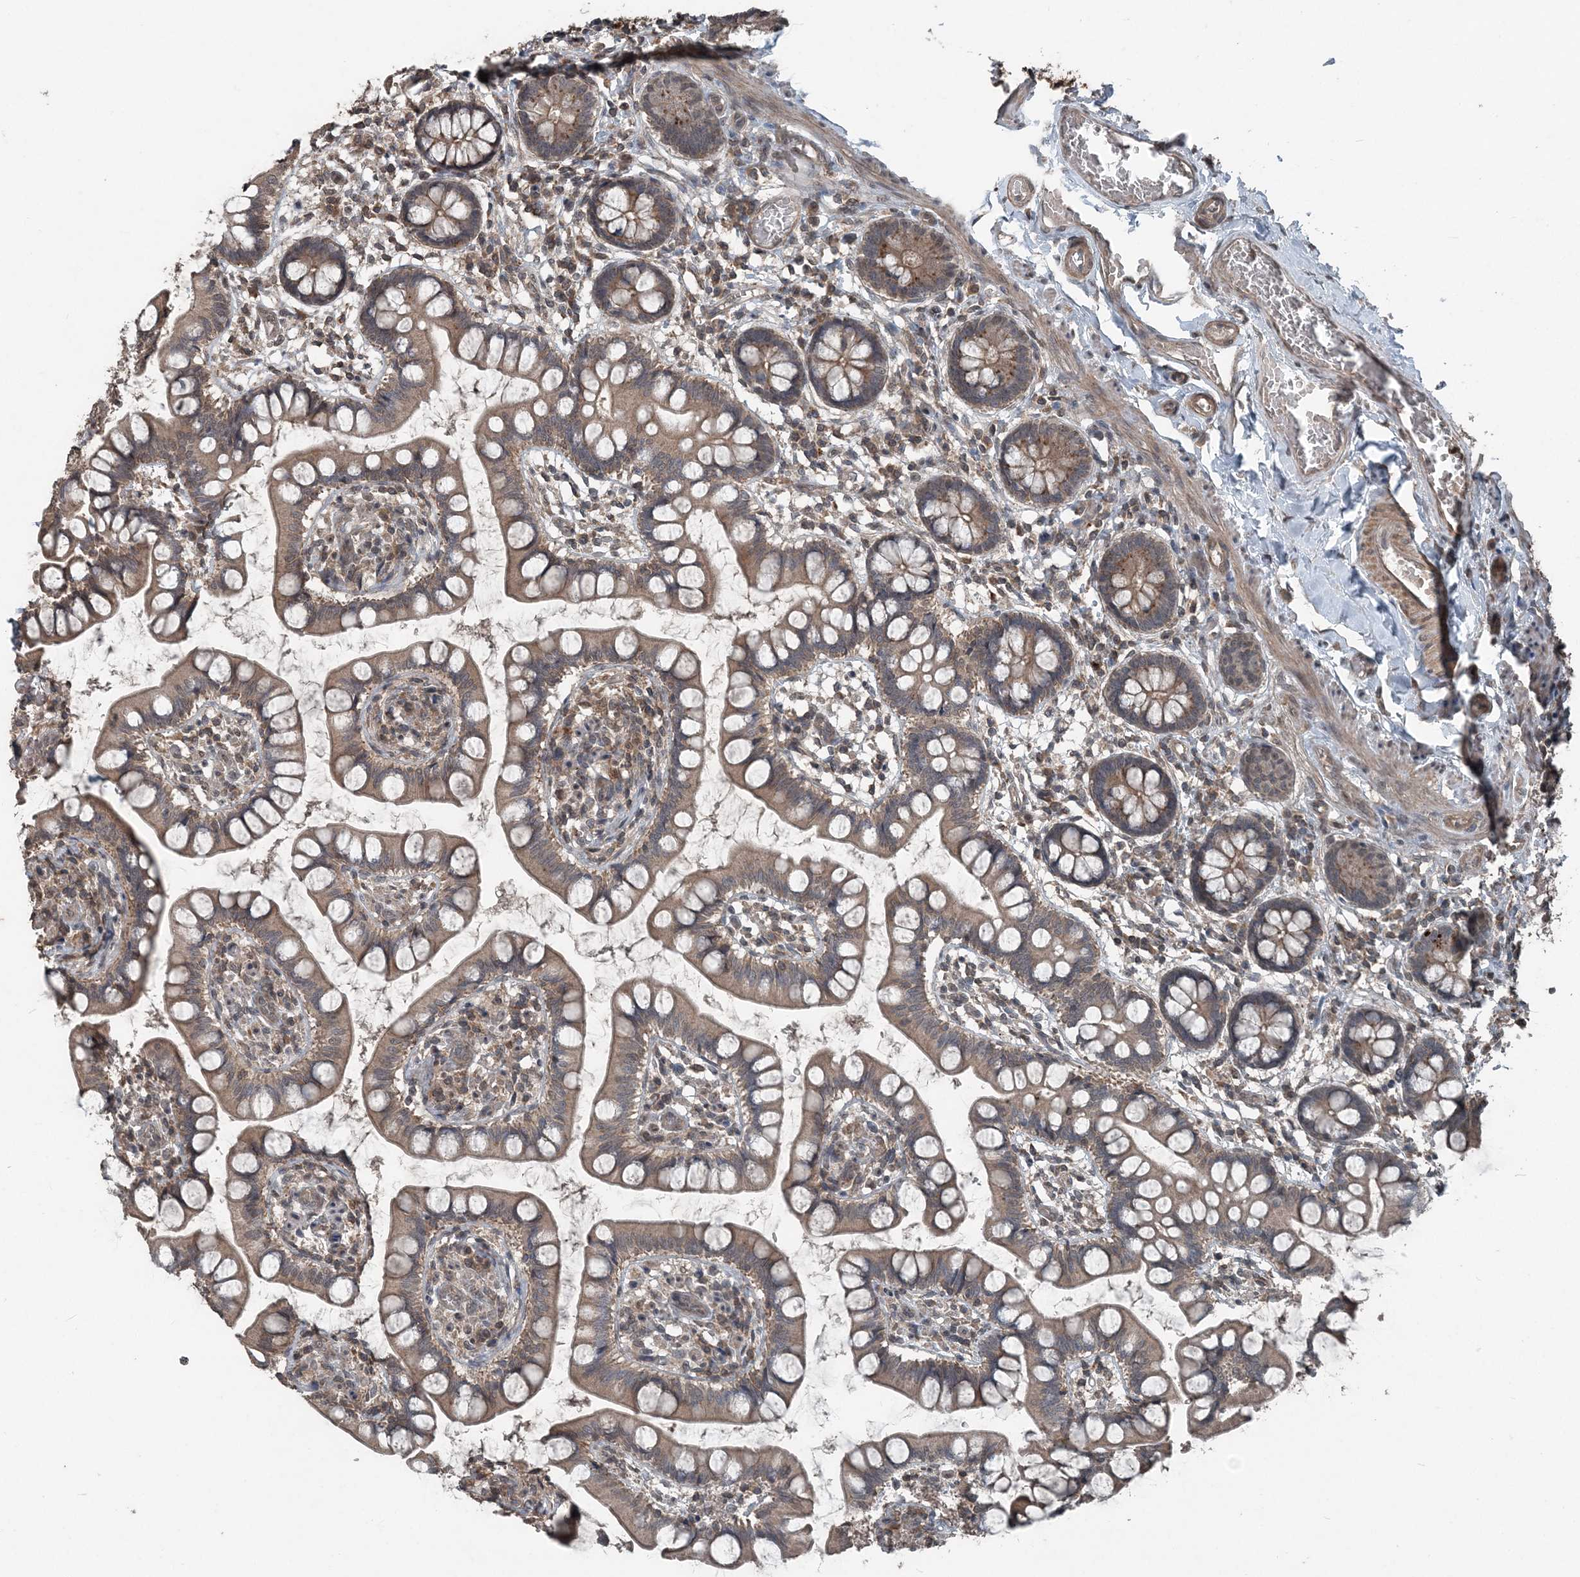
{"staining": {"intensity": "moderate", "quantity": ">75%", "location": "cytoplasmic/membranous"}, "tissue": "small intestine", "cell_type": "Glandular cells", "image_type": "normal", "snomed": [{"axis": "morphology", "description": "Normal tissue, NOS"}, {"axis": "topography", "description": "Small intestine"}], "caption": "Approximately >75% of glandular cells in normal human small intestine exhibit moderate cytoplasmic/membranous protein staining as visualized by brown immunohistochemical staining.", "gene": "CFL1", "patient": {"sex": "male", "age": 52}}